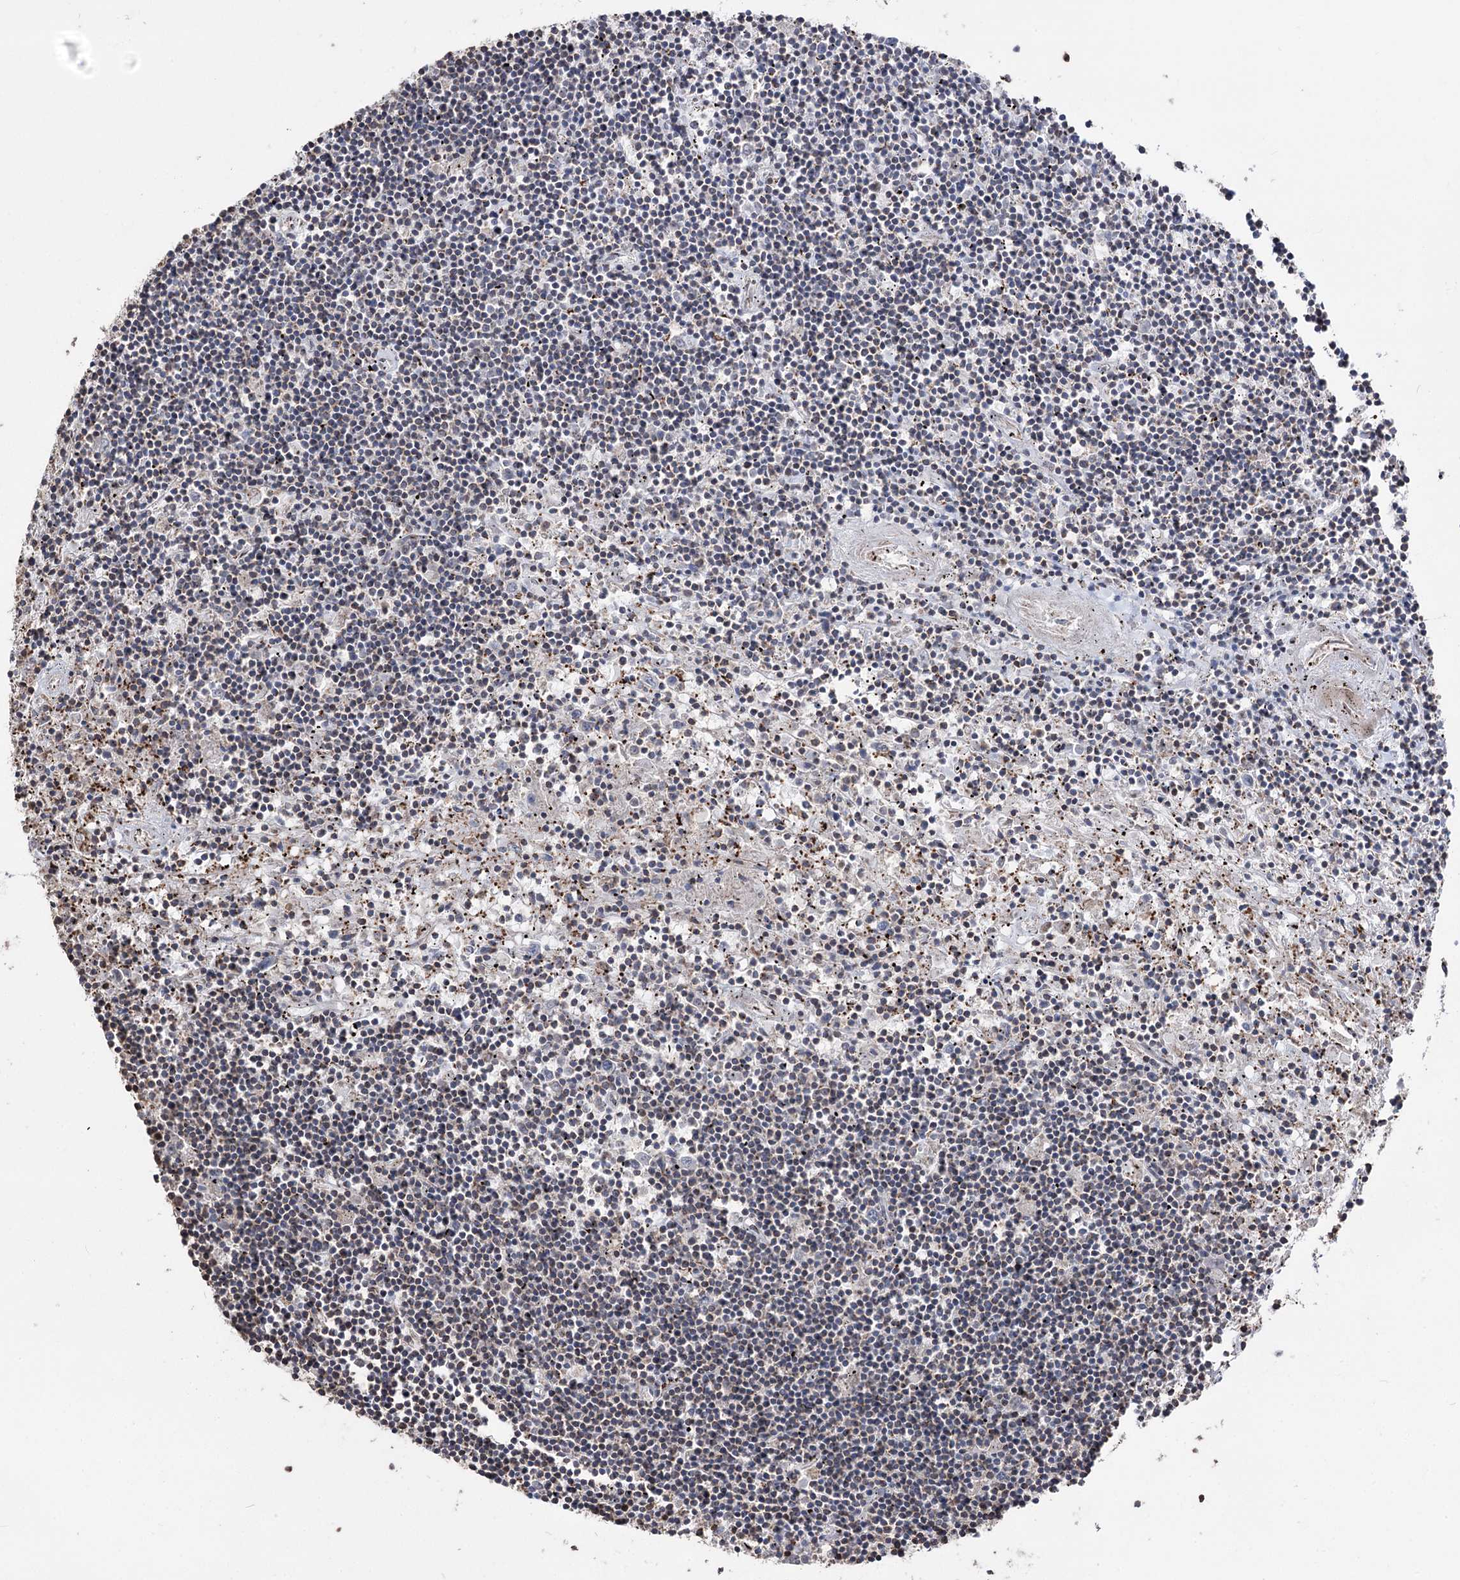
{"staining": {"intensity": "negative", "quantity": "none", "location": "none"}, "tissue": "lymphoma", "cell_type": "Tumor cells", "image_type": "cancer", "snomed": [{"axis": "morphology", "description": "Malignant lymphoma, non-Hodgkin's type, Low grade"}, {"axis": "topography", "description": "Spleen"}], "caption": "Photomicrograph shows no significant protein staining in tumor cells of lymphoma.", "gene": "ARHGAP20", "patient": {"sex": "male", "age": 76}}